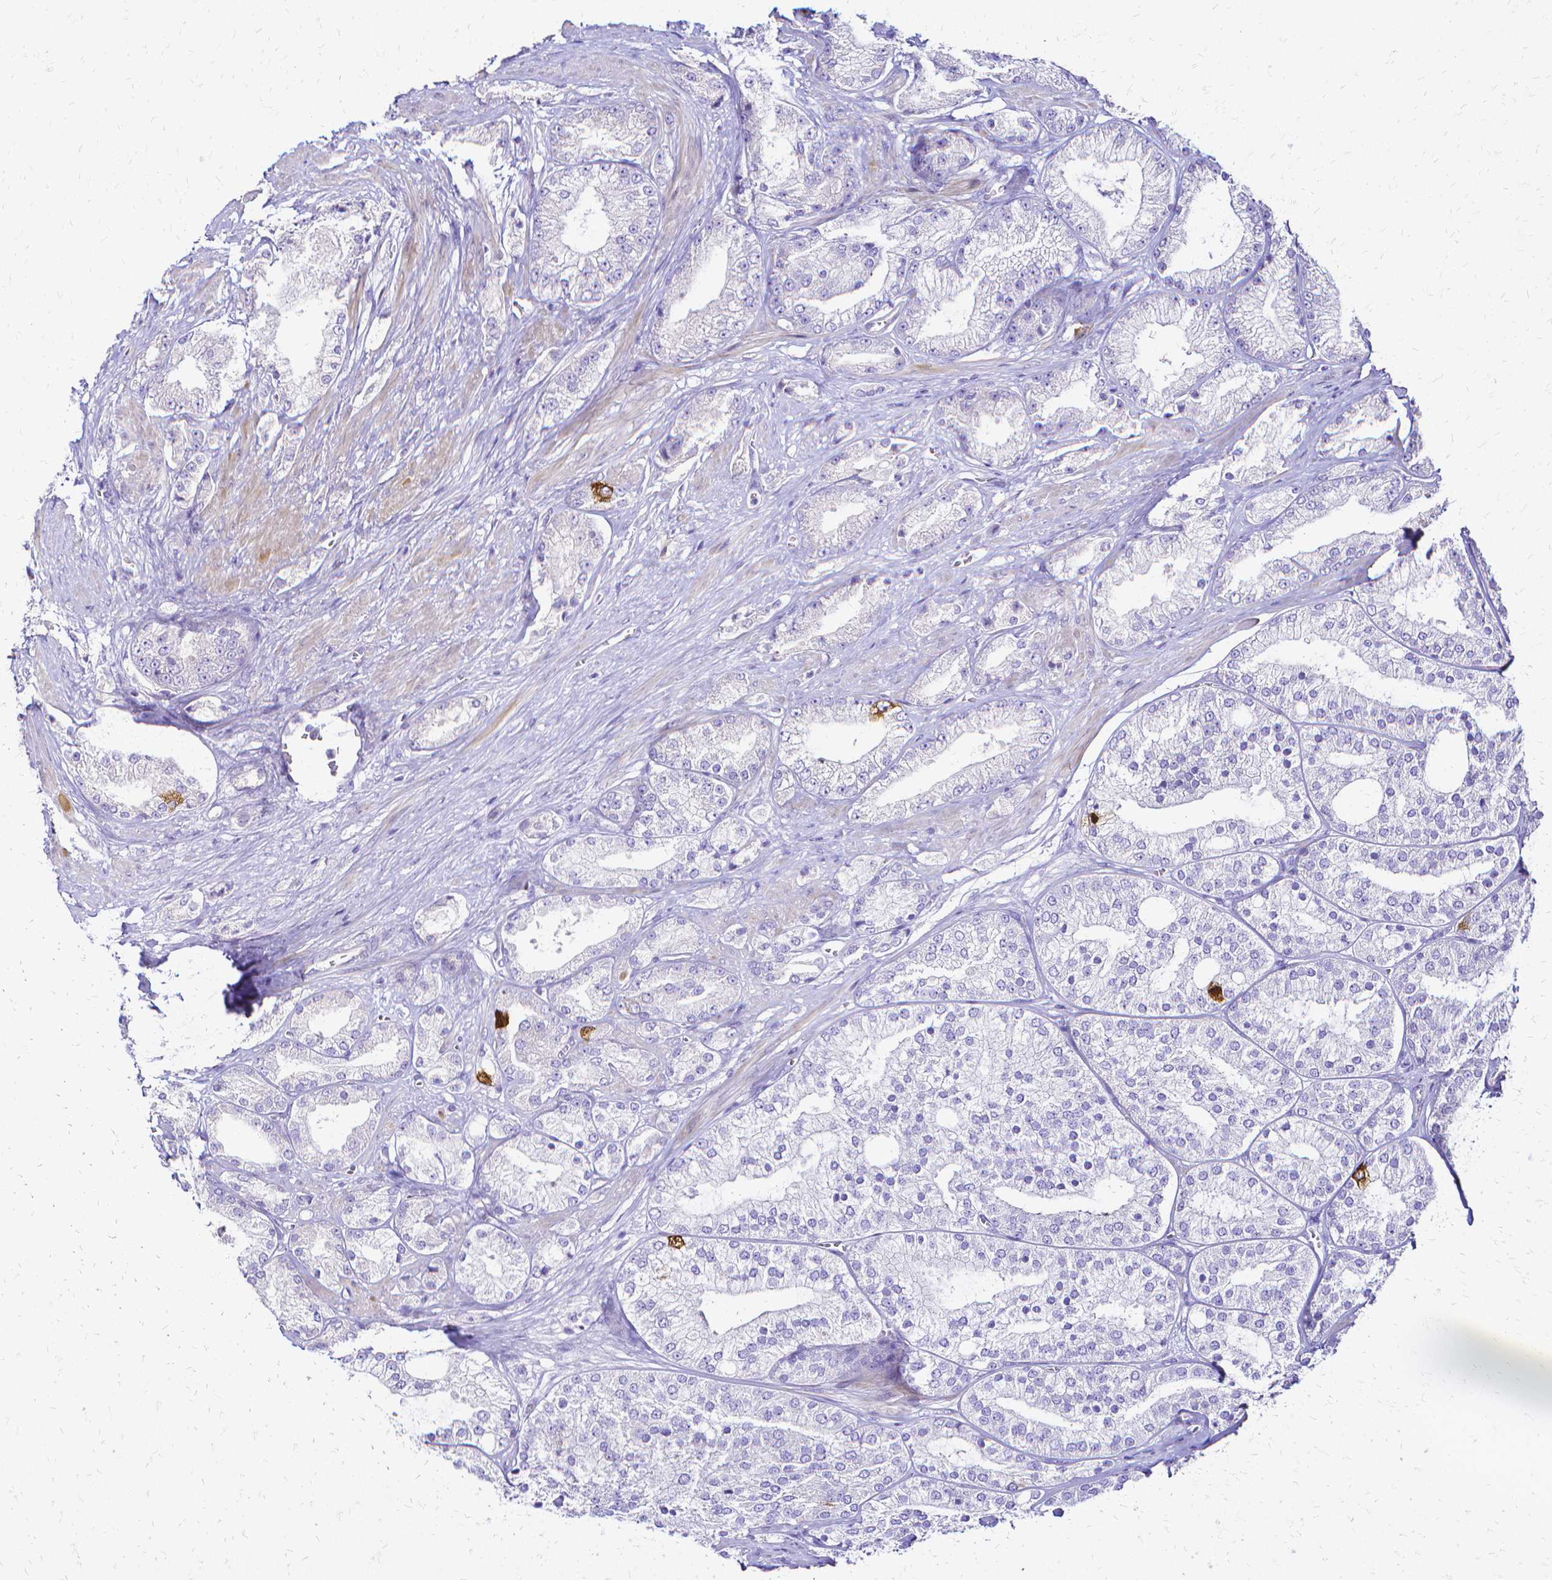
{"staining": {"intensity": "strong", "quantity": "<25%", "location": "cytoplasmic/membranous"}, "tissue": "prostate cancer", "cell_type": "Tumor cells", "image_type": "cancer", "snomed": [{"axis": "morphology", "description": "Adenocarcinoma, High grade"}, {"axis": "topography", "description": "Prostate"}], "caption": "Immunohistochemical staining of human prostate cancer (high-grade adenocarcinoma) demonstrates medium levels of strong cytoplasmic/membranous protein expression in approximately <25% of tumor cells.", "gene": "CCNB1", "patient": {"sex": "male", "age": 68}}